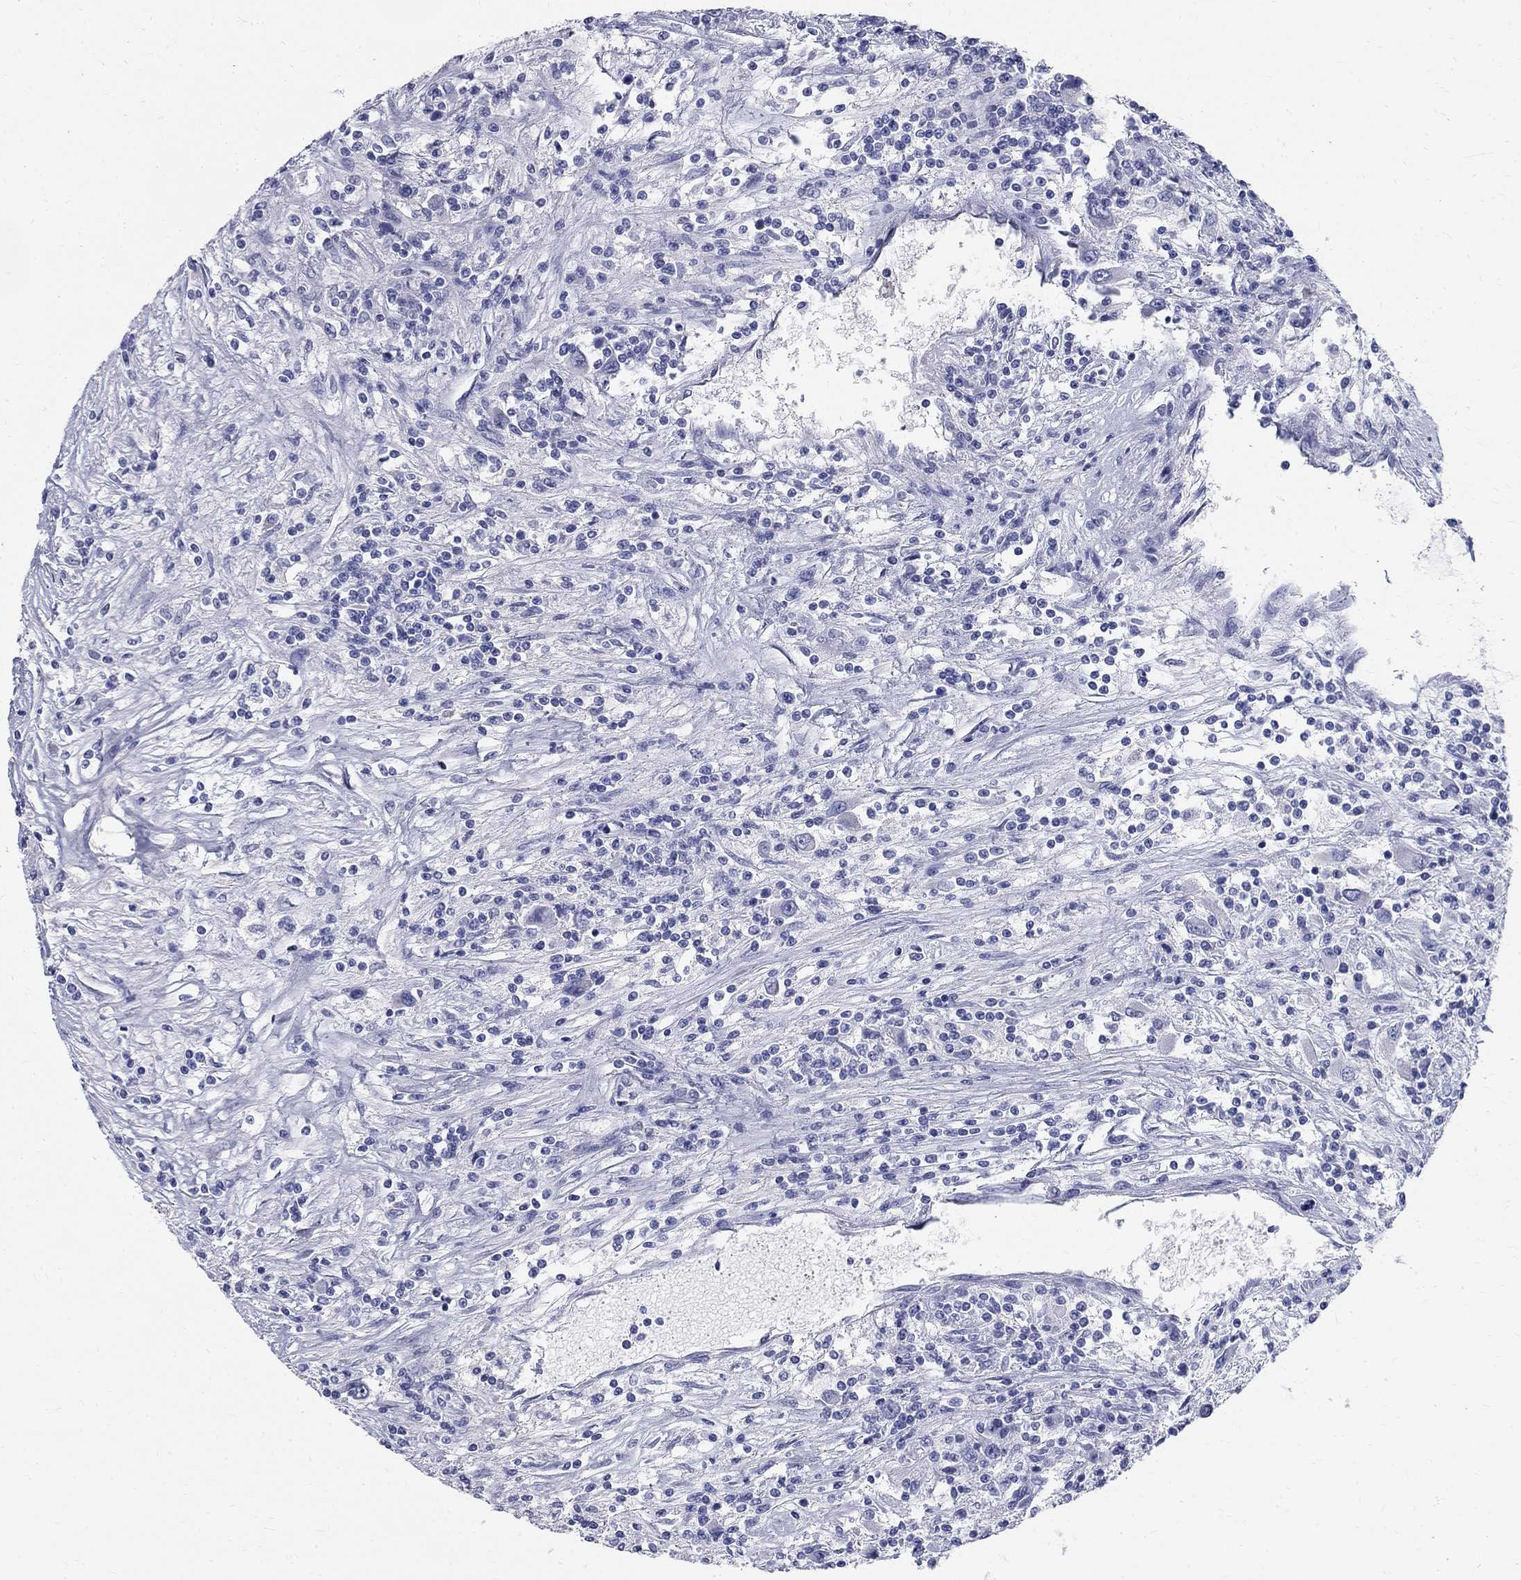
{"staining": {"intensity": "negative", "quantity": "none", "location": "none"}, "tissue": "renal cancer", "cell_type": "Tumor cells", "image_type": "cancer", "snomed": [{"axis": "morphology", "description": "Adenocarcinoma, NOS"}, {"axis": "topography", "description": "Kidney"}], "caption": "A high-resolution micrograph shows IHC staining of adenocarcinoma (renal), which exhibits no significant positivity in tumor cells. (DAB immunohistochemistry (IHC), high magnification).", "gene": "TGM4", "patient": {"sex": "female", "age": 67}}